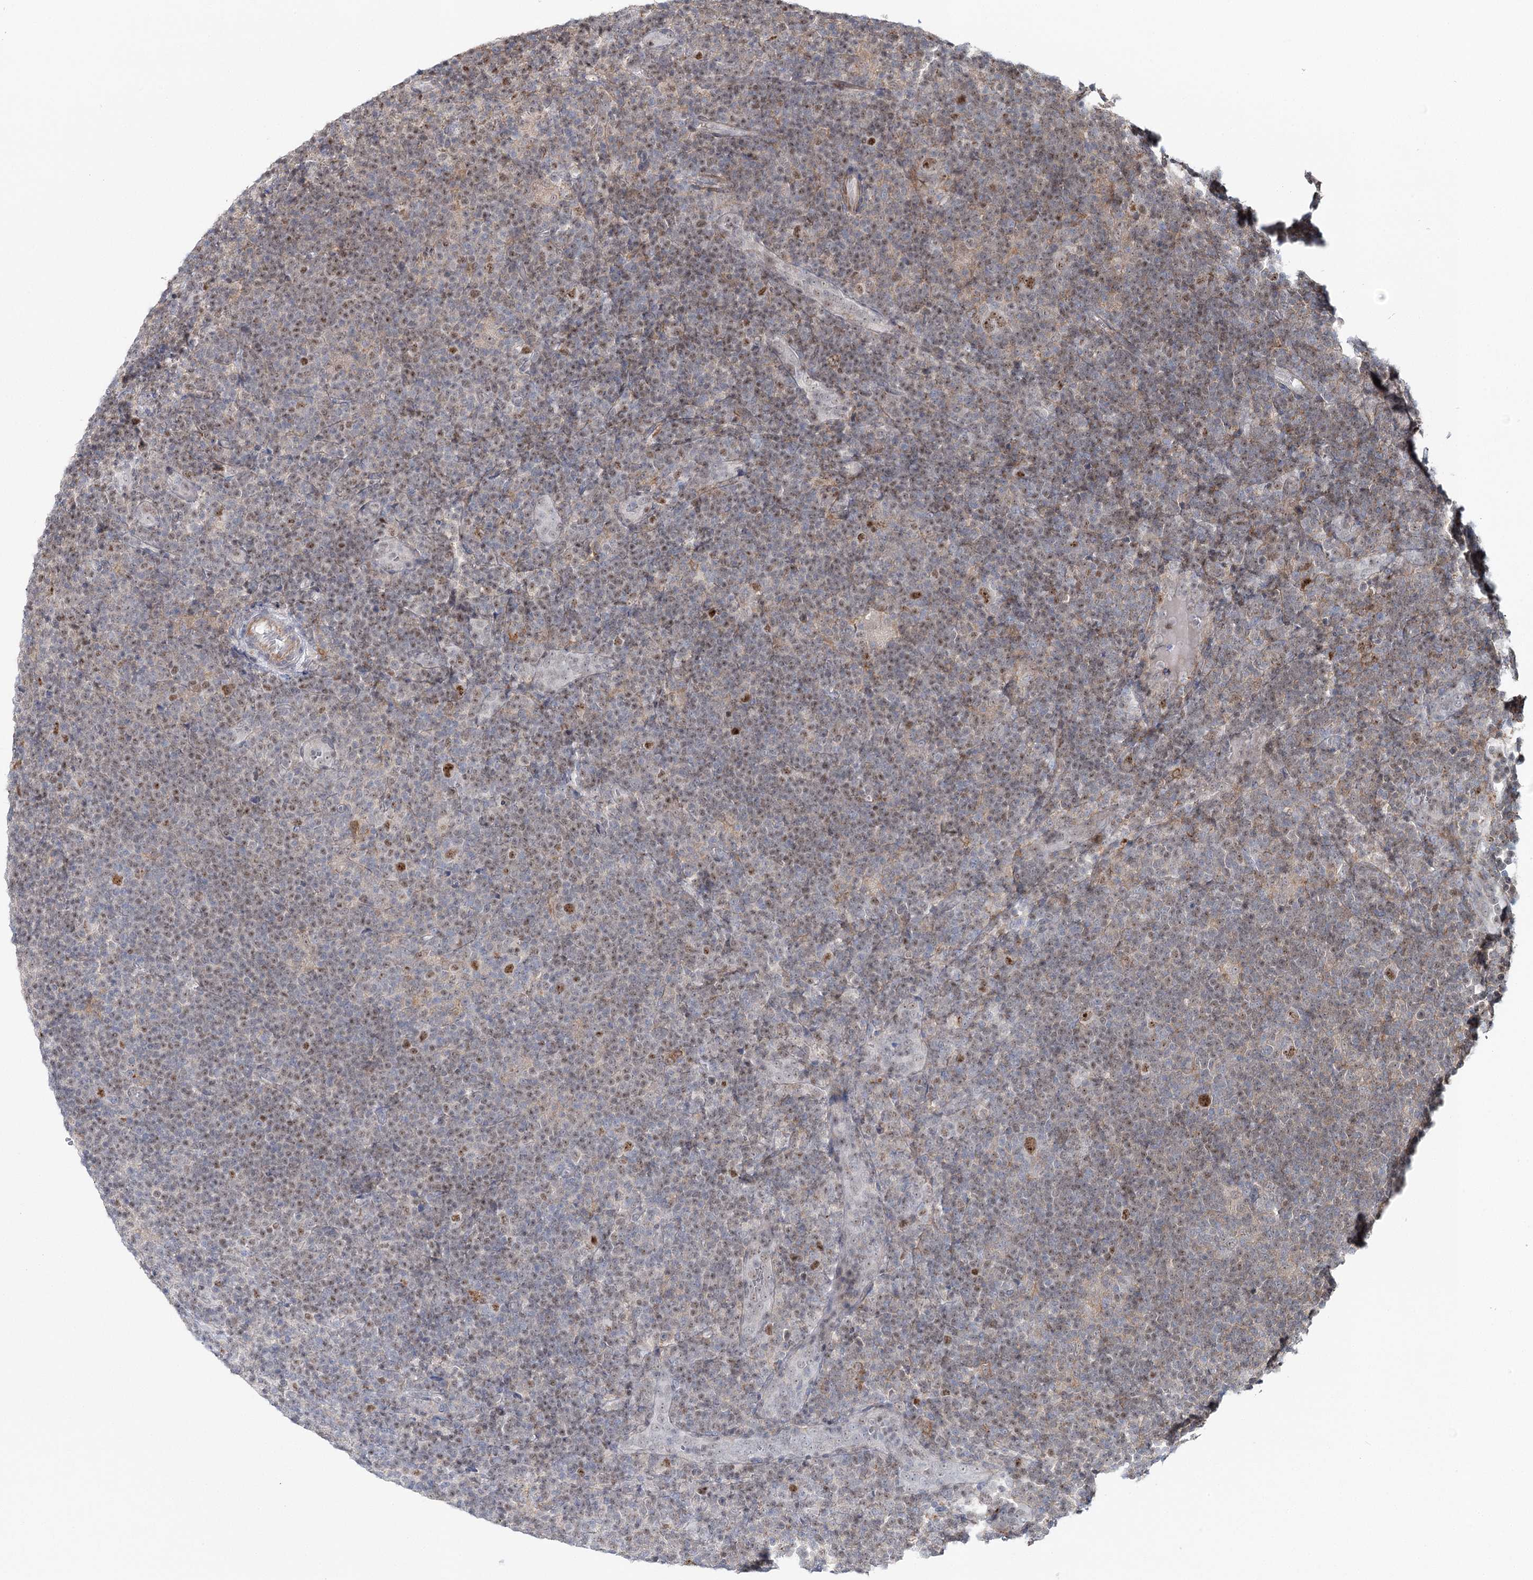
{"staining": {"intensity": "moderate", "quantity": ">75%", "location": "nuclear"}, "tissue": "lymphoma", "cell_type": "Tumor cells", "image_type": "cancer", "snomed": [{"axis": "morphology", "description": "Hodgkin's disease, NOS"}, {"axis": "topography", "description": "Lymph node"}], "caption": "About >75% of tumor cells in human Hodgkin's disease reveal moderate nuclear protein positivity as visualized by brown immunohistochemical staining.", "gene": "ZC3H8", "patient": {"sex": "female", "age": 57}}